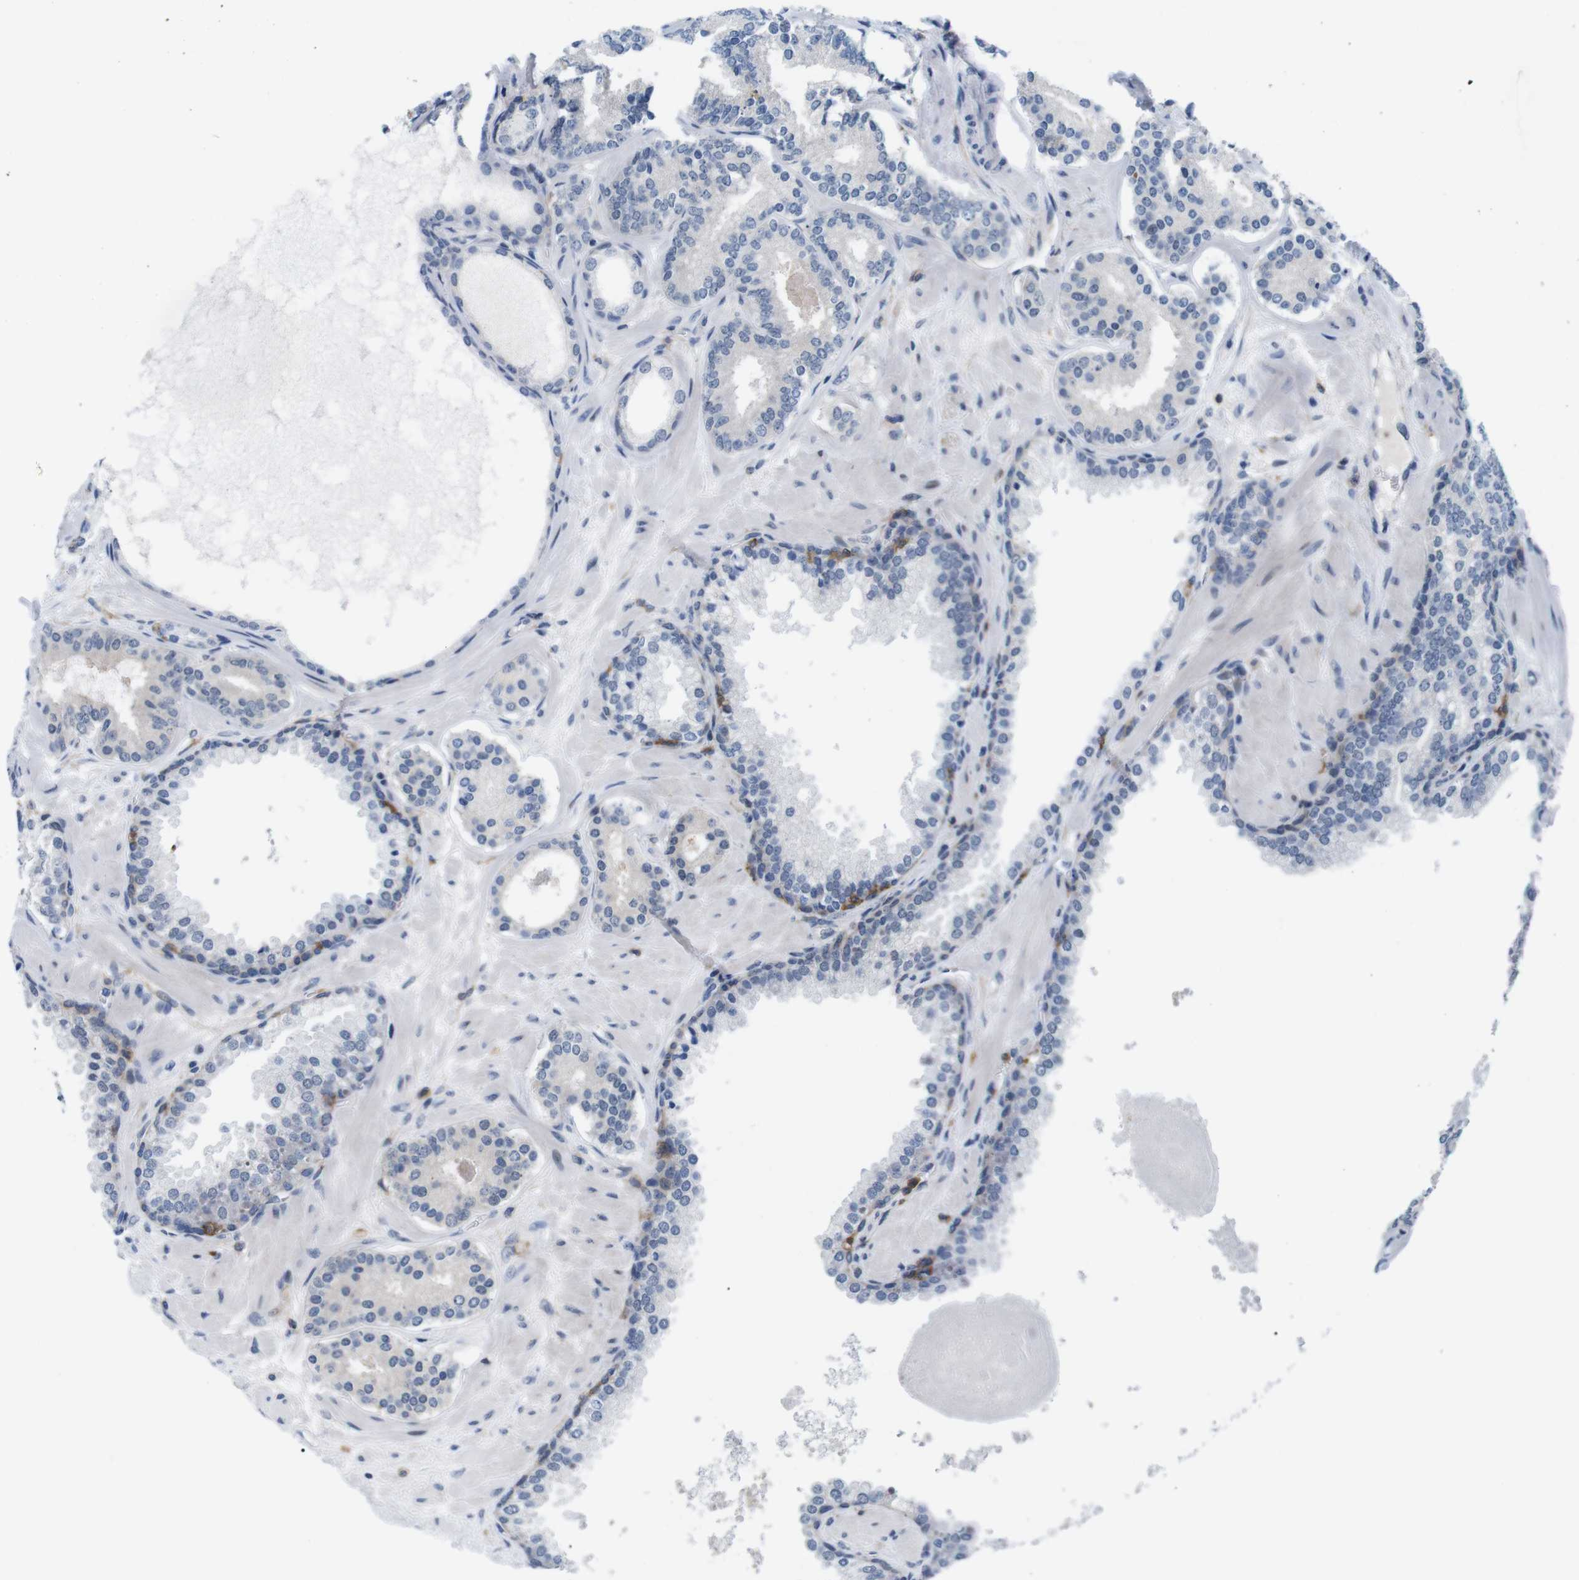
{"staining": {"intensity": "negative", "quantity": "none", "location": "none"}, "tissue": "prostate cancer", "cell_type": "Tumor cells", "image_type": "cancer", "snomed": [{"axis": "morphology", "description": "Adenocarcinoma, Low grade"}, {"axis": "topography", "description": "Prostate"}], "caption": "Prostate cancer (adenocarcinoma (low-grade)) was stained to show a protein in brown. There is no significant positivity in tumor cells.", "gene": "CD300C", "patient": {"sex": "male", "age": 63}}